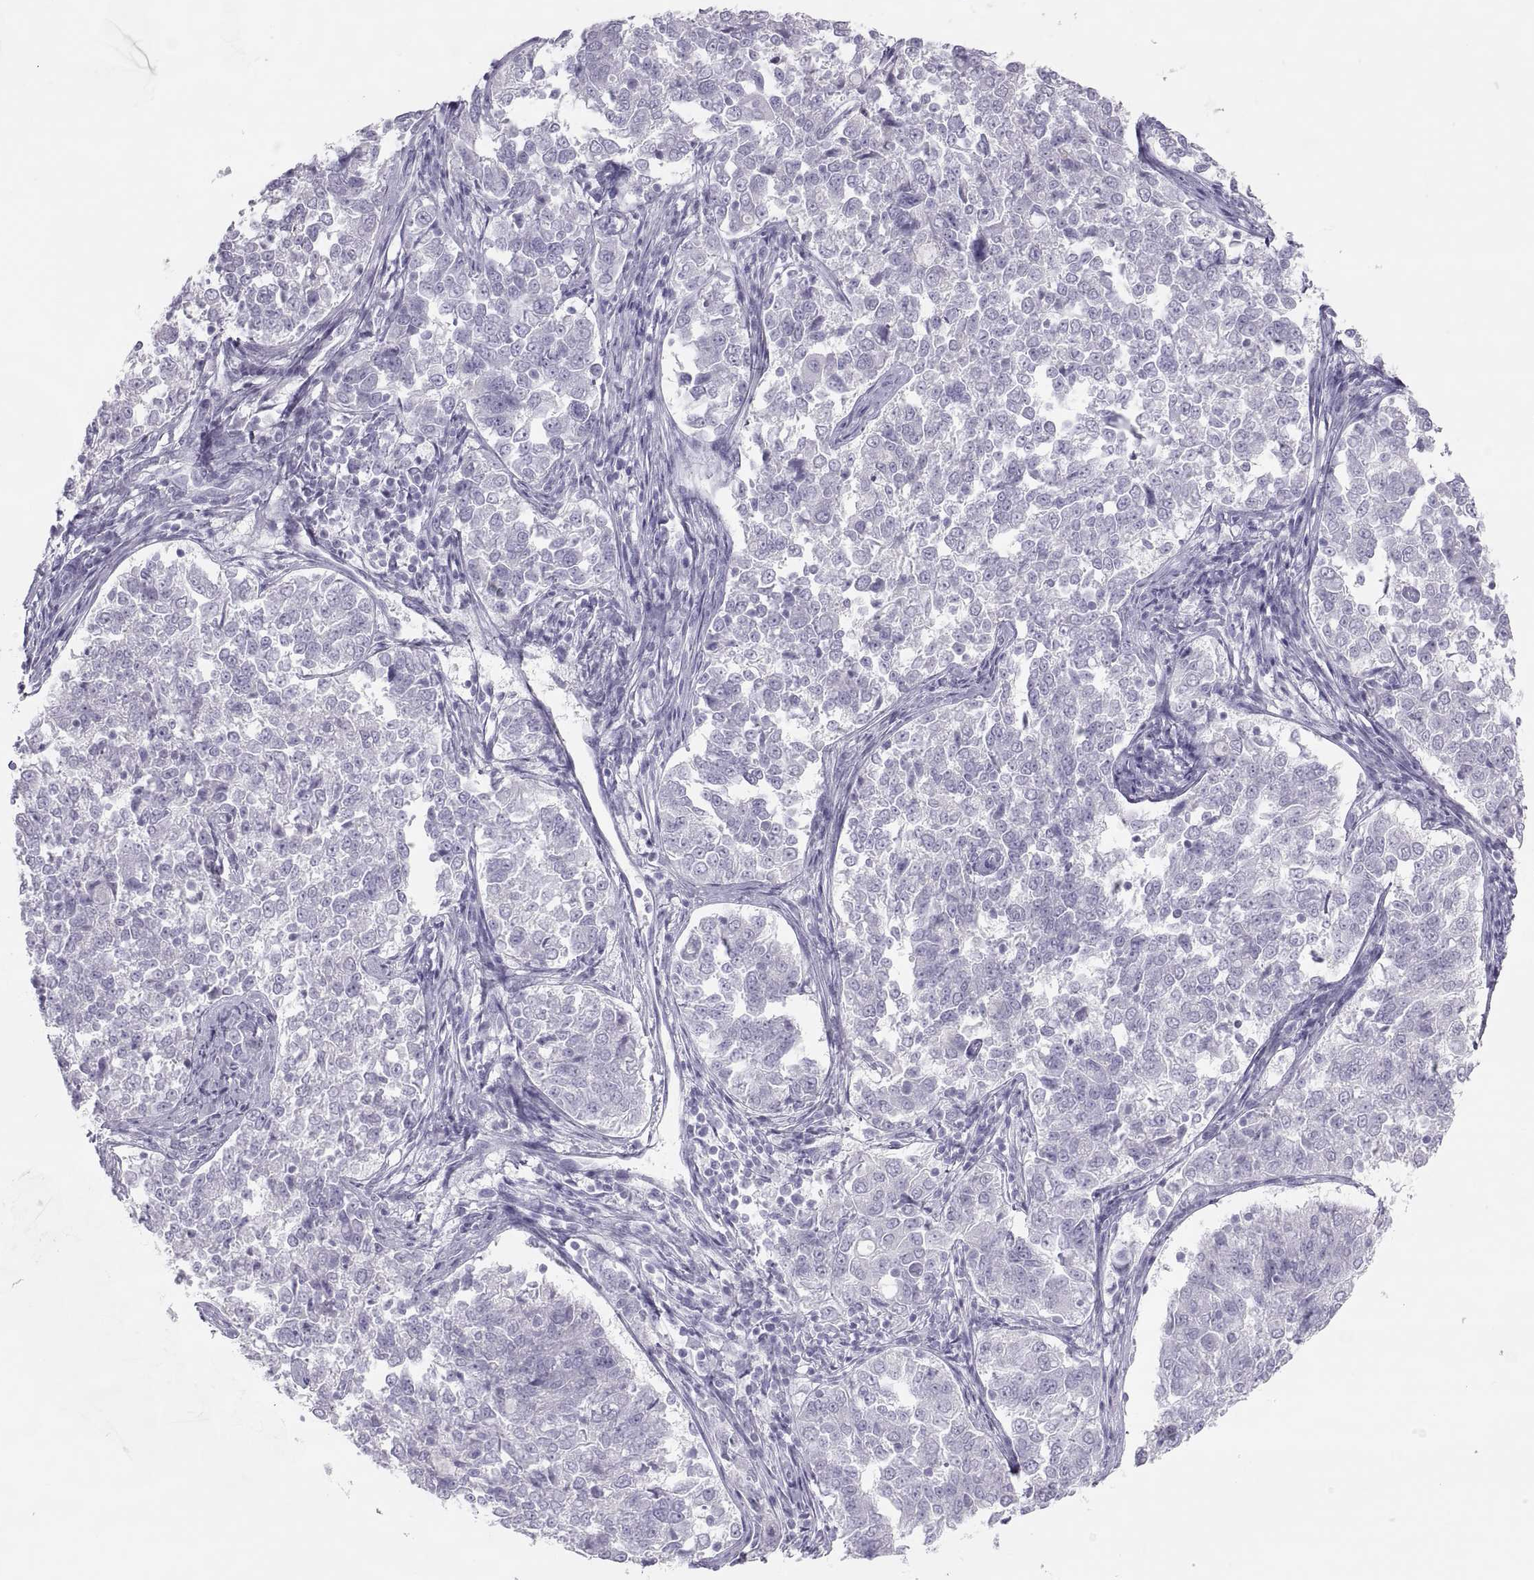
{"staining": {"intensity": "negative", "quantity": "none", "location": "none"}, "tissue": "endometrial cancer", "cell_type": "Tumor cells", "image_type": "cancer", "snomed": [{"axis": "morphology", "description": "Adenocarcinoma, NOS"}, {"axis": "topography", "description": "Endometrium"}], "caption": "Photomicrograph shows no significant protein expression in tumor cells of endometrial adenocarcinoma.", "gene": "SEMG1", "patient": {"sex": "female", "age": 43}}